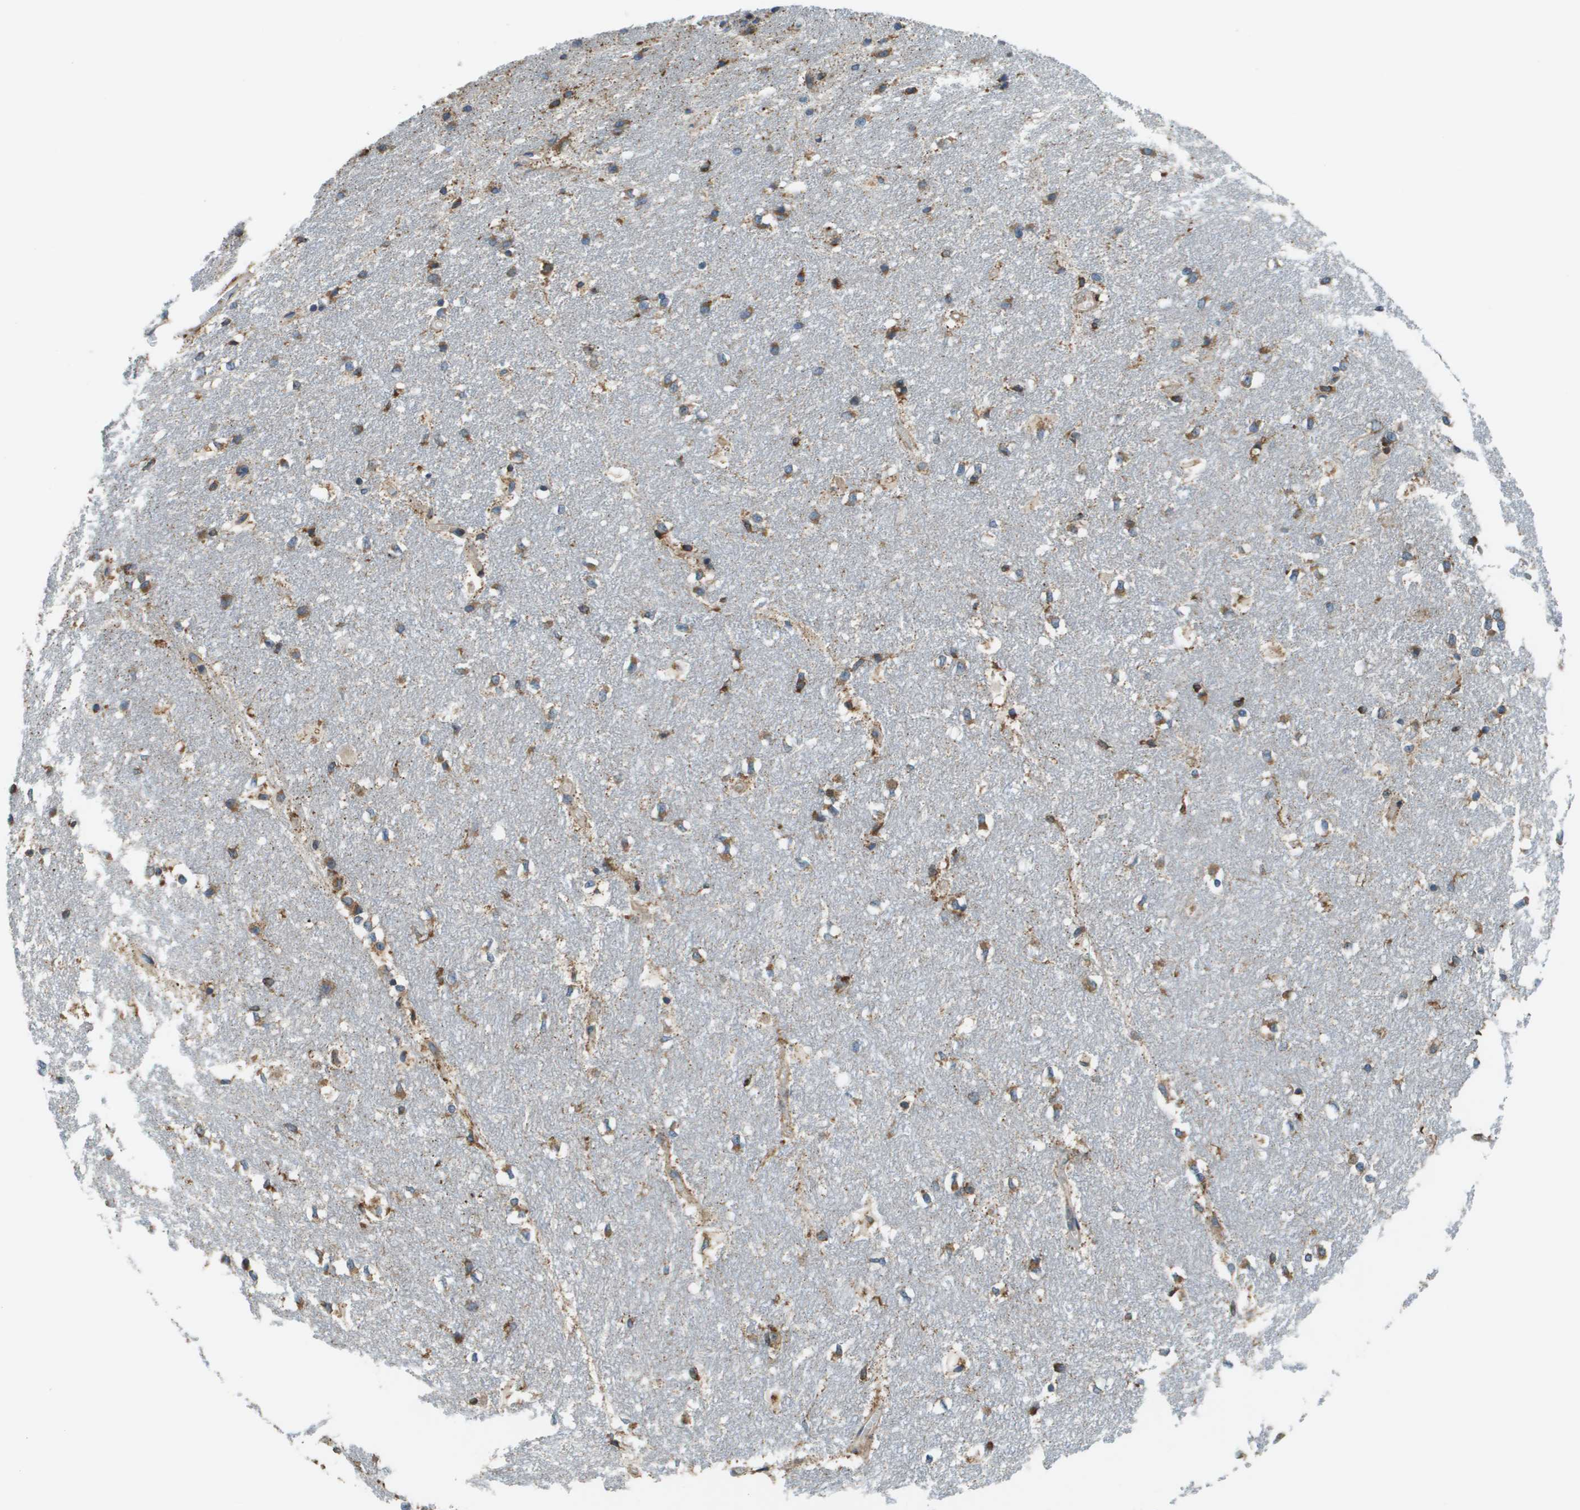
{"staining": {"intensity": "weak", "quantity": "<25%", "location": "cytoplasmic/membranous"}, "tissue": "hippocampus", "cell_type": "Glial cells", "image_type": "normal", "snomed": [{"axis": "morphology", "description": "Normal tissue, NOS"}, {"axis": "topography", "description": "Hippocampus"}], "caption": "An immunohistochemistry (IHC) histopathology image of benign hippocampus is shown. There is no staining in glial cells of hippocampus.", "gene": "CNPY3", "patient": {"sex": "female", "age": 19}}